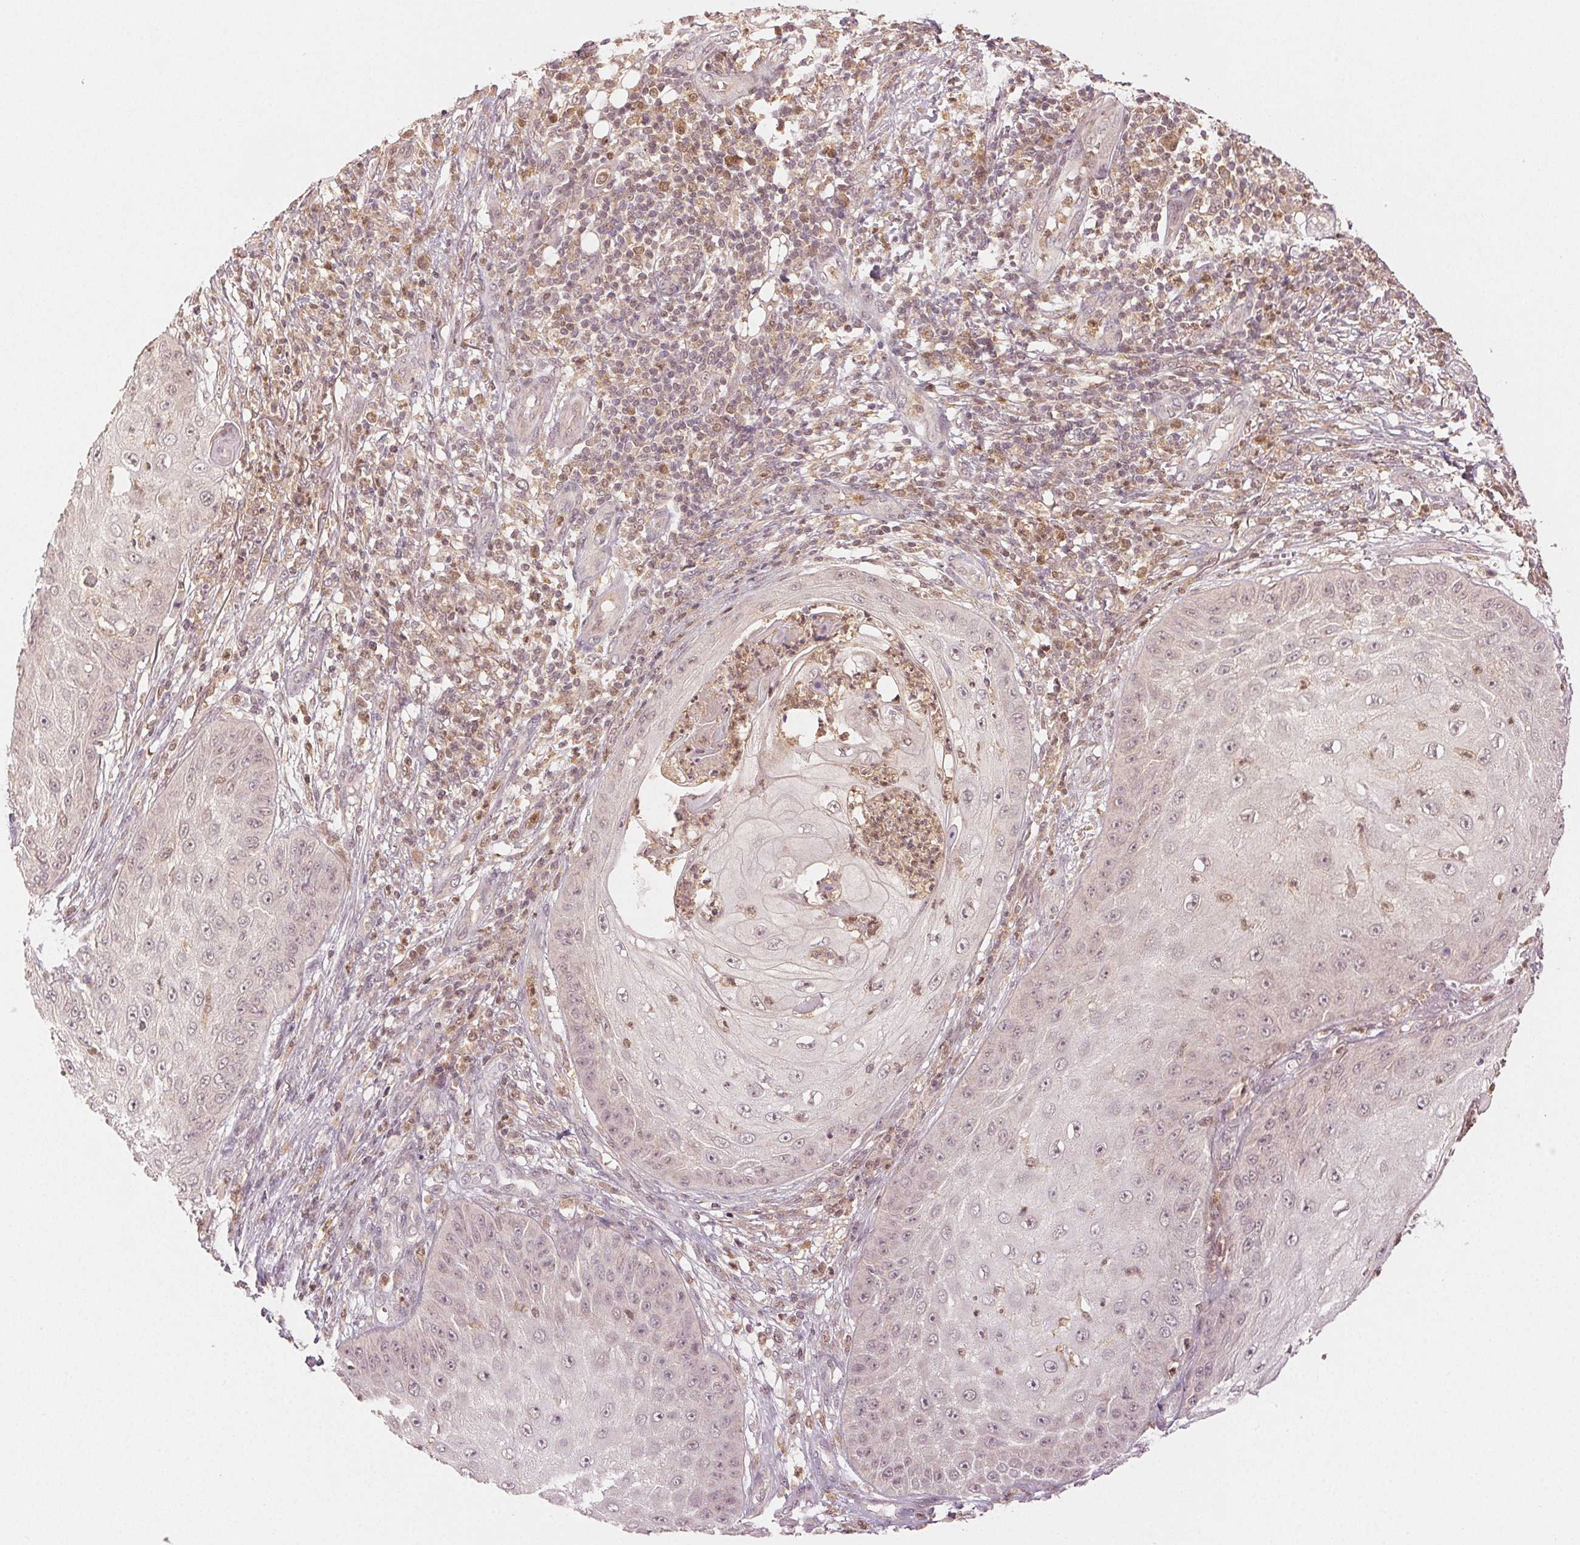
{"staining": {"intensity": "weak", "quantity": "<25%", "location": "nuclear"}, "tissue": "skin cancer", "cell_type": "Tumor cells", "image_type": "cancer", "snomed": [{"axis": "morphology", "description": "Squamous cell carcinoma, NOS"}, {"axis": "topography", "description": "Skin"}], "caption": "Immunohistochemical staining of skin squamous cell carcinoma demonstrates no significant staining in tumor cells.", "gene": "MAPK14", "patient": {"sex": "male", "age": 70}}